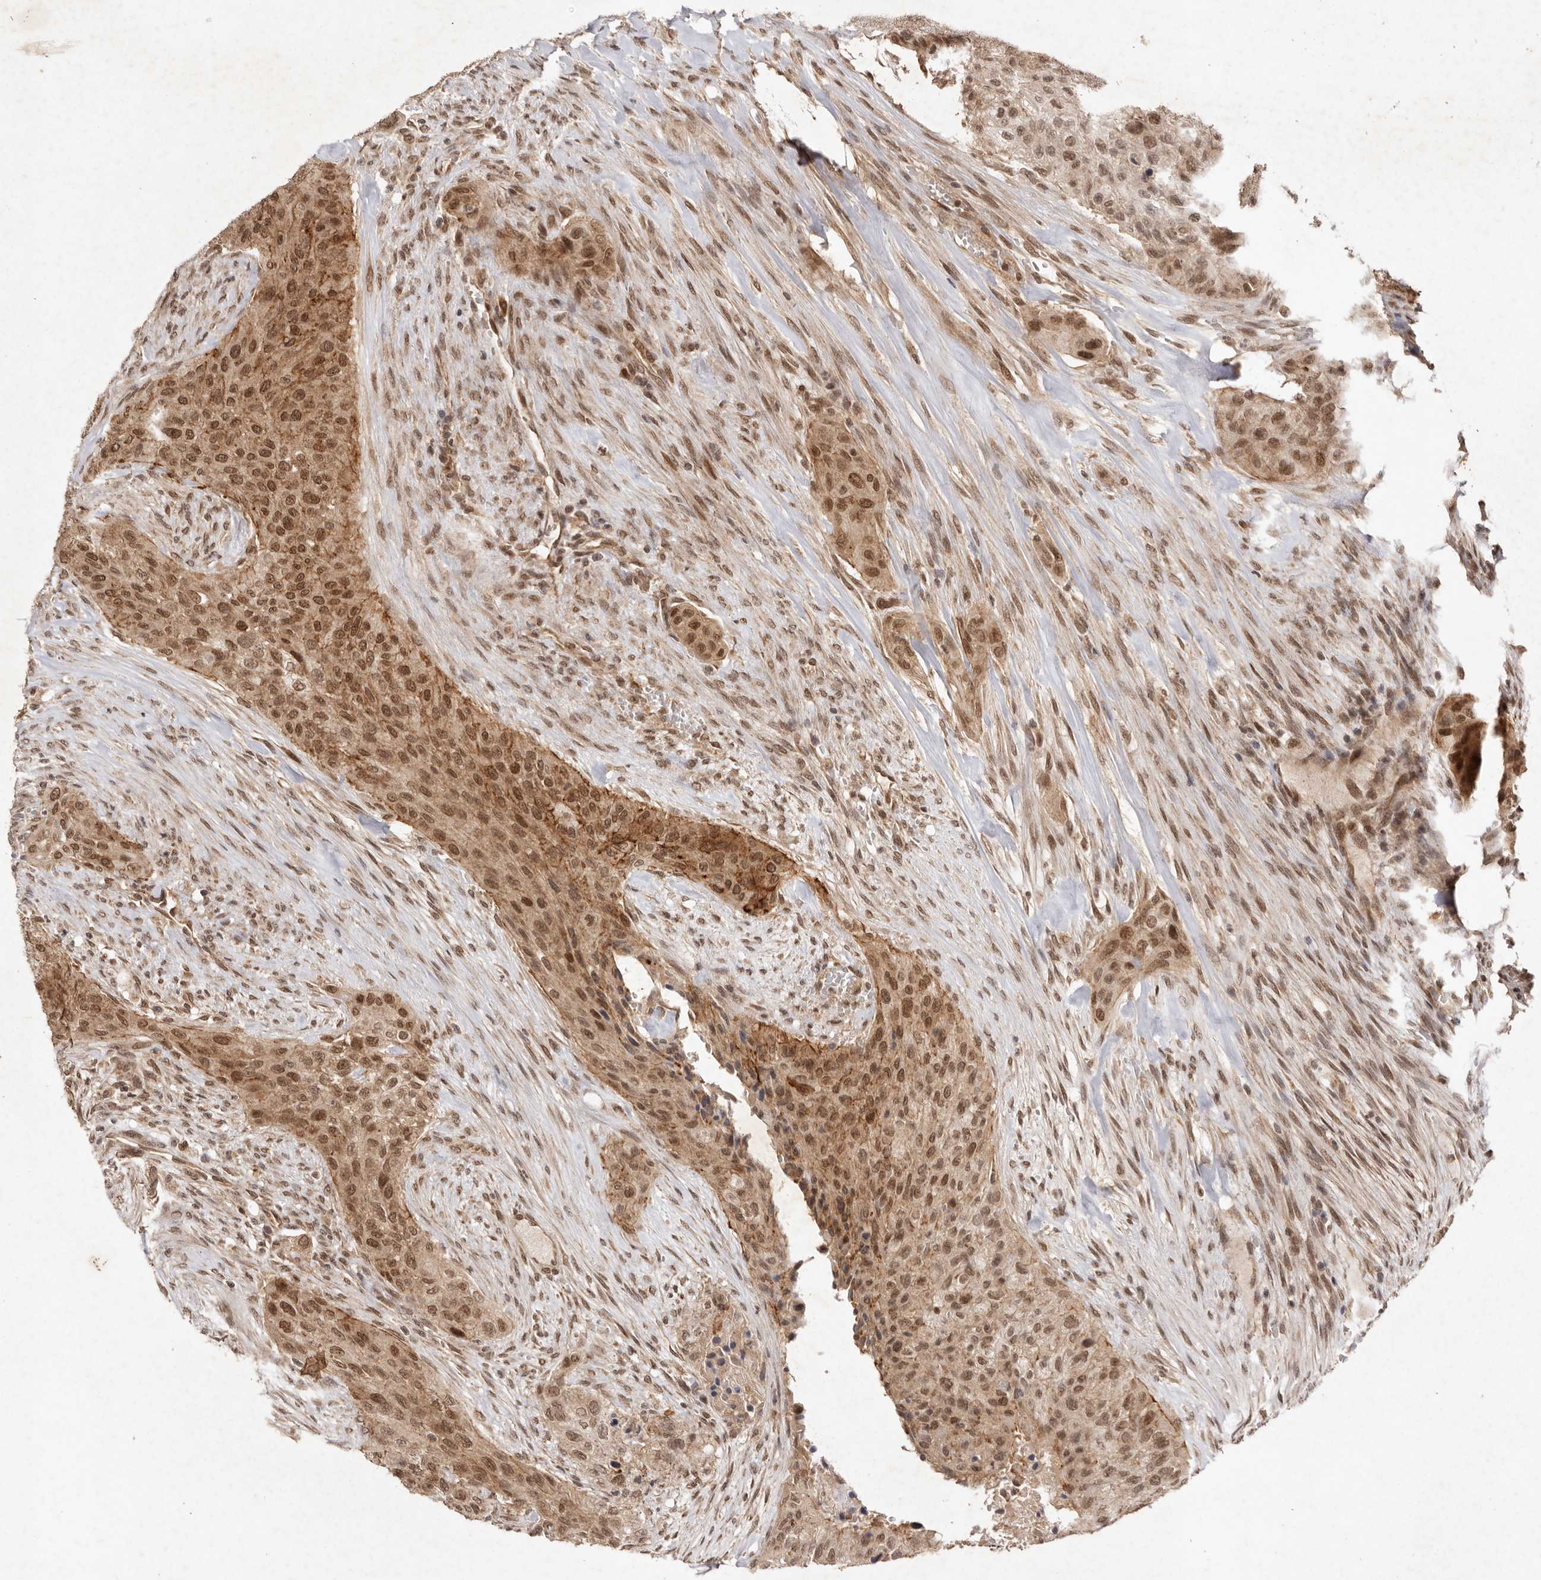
{"staining": {"intensity": "moderate", "quantity": ">75%", "location": "cytoplasmic/membranous,nuclear"}, "tissue": "urothelial cancer", "cell_type": "Tumor cells", "image_type": "cancer", "snomed": [{"axis": "morphology", "description": "Urothelial carcinoma, High grade"}, {"axis": "topography", "description": "Urinary bladder"}], "caption": "Approximately >75% of tumor cells in human urothelial carcinoma (high-grade) show moderate cytoplasmic/membranous and nuclear protein staining as visualized by brown immunohistochemical staining.", "gene": "TARS2", "patient": {"sex": "male", "age": 35}}